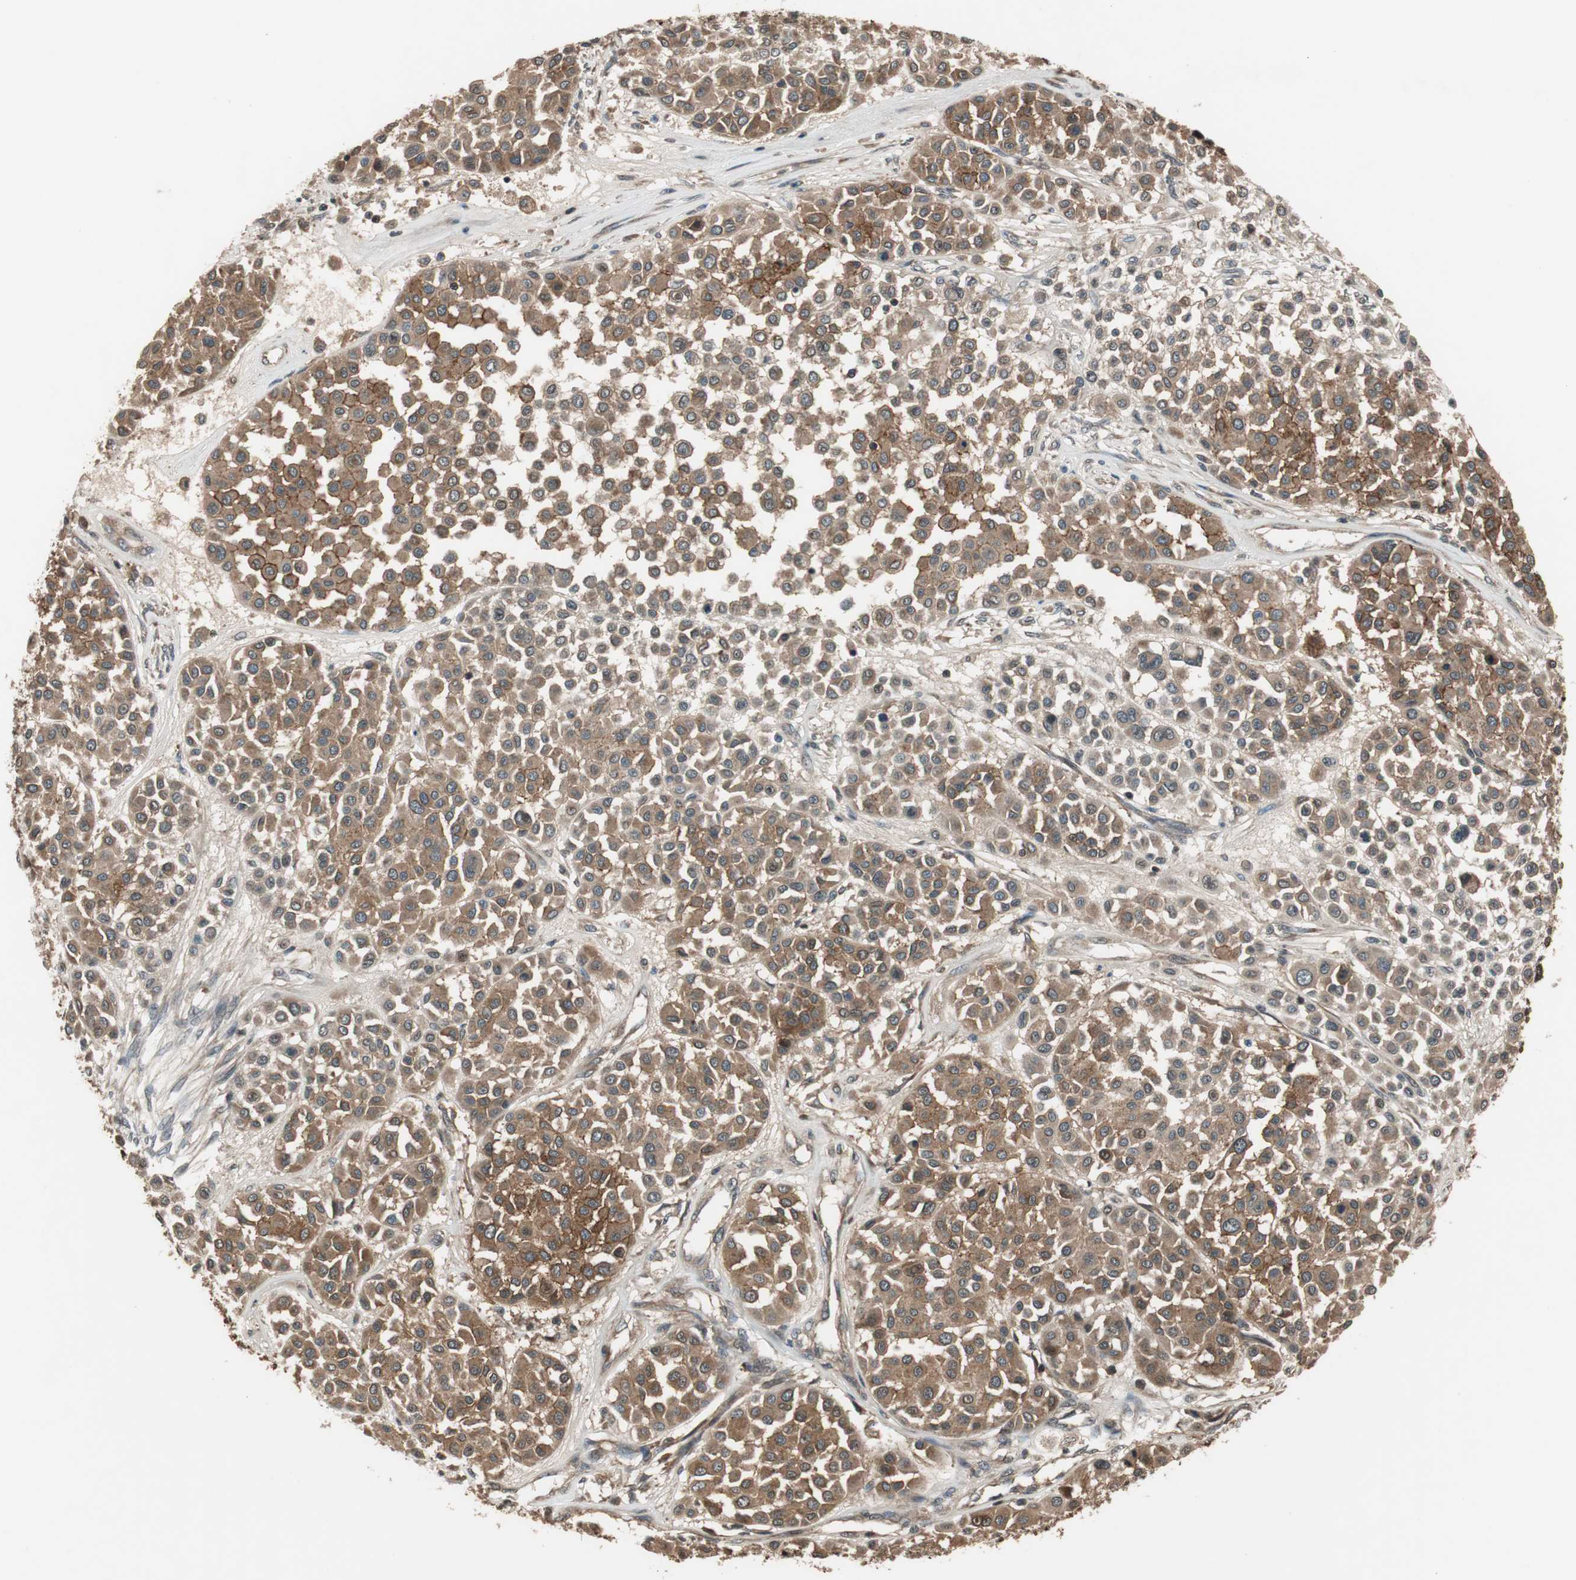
{"staining": {"intensity": "moderate", "quantity": ">75%", "location": "cytoplasmic/membranous"}, "tissue": "melanoma", "cell_type": "Tumor cells", "image_type": "cancer", "snomed": [{"axis": "morphology", "description": "Malignant melanoma, Metastatic site"}, {"axis": "topography", "description": "Soft tissue"}], "caption": "Malignant melanoma (metastatic site) was stained to show a protein in brown. There is medium levels of moderate cytoplasmic/membranous staining in about >75% of tumor cells.", "gene": "TMEM230", "patient": {"sex": "male", "age": 41}}